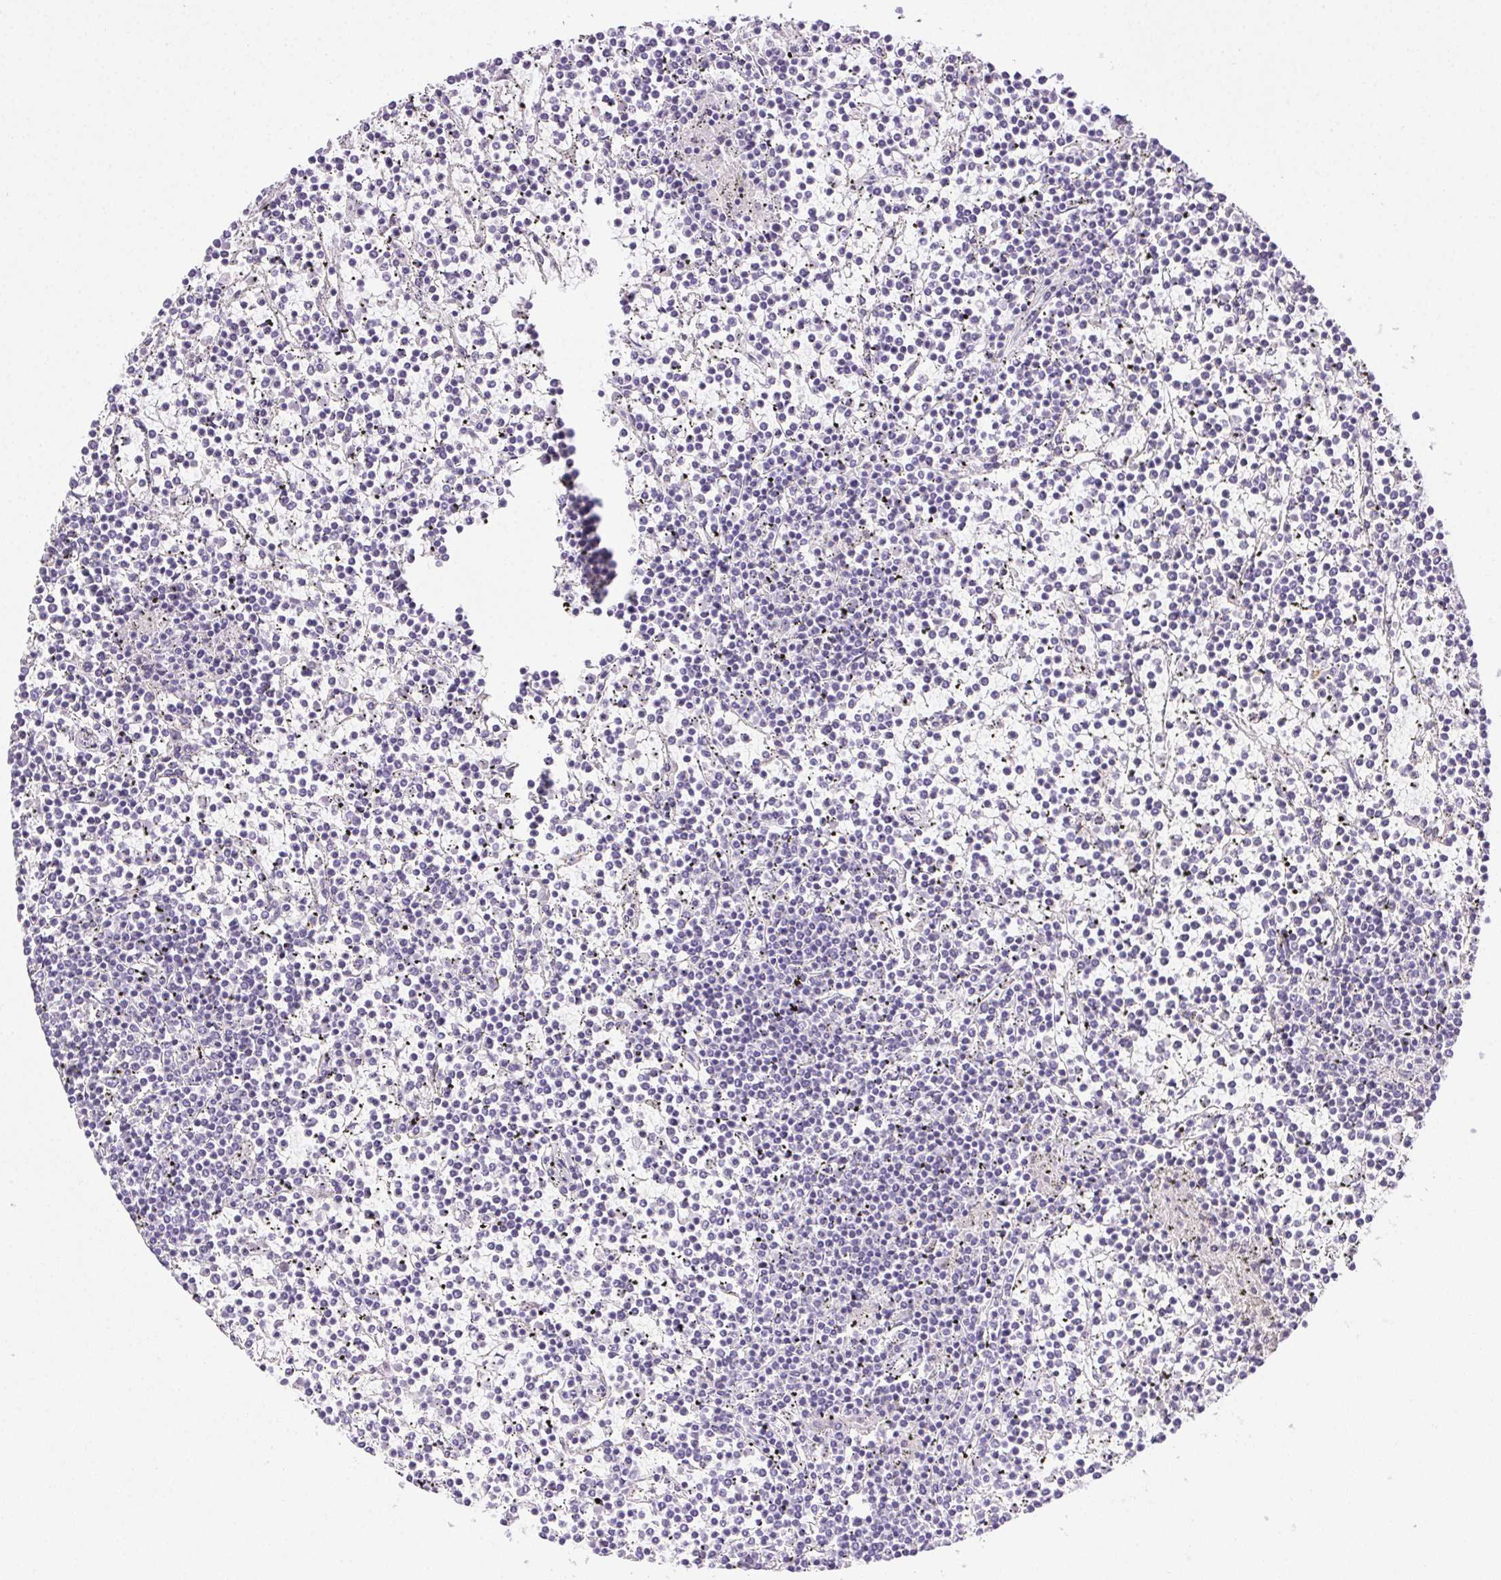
{"staining": {"intensity": "negative", "quantity": "none", "location": "none"}, "tissue": "lymphoma", "cell_type": "Tumor cells", "image_type": "cancer", "snomed": [{"axis": "morphology", "description": "Malignant lymphoma, non-Hodgkin's type, Low grade"}, {"axis": "topography", "description": "Spleen"}], "caption": "Tumor cells are negative for brown protein staining in low-grade malignant lymphoma, non-Hodgkin's type.", "gene": "CLDN10", "patient": {"sex": "female", "age": 19}}